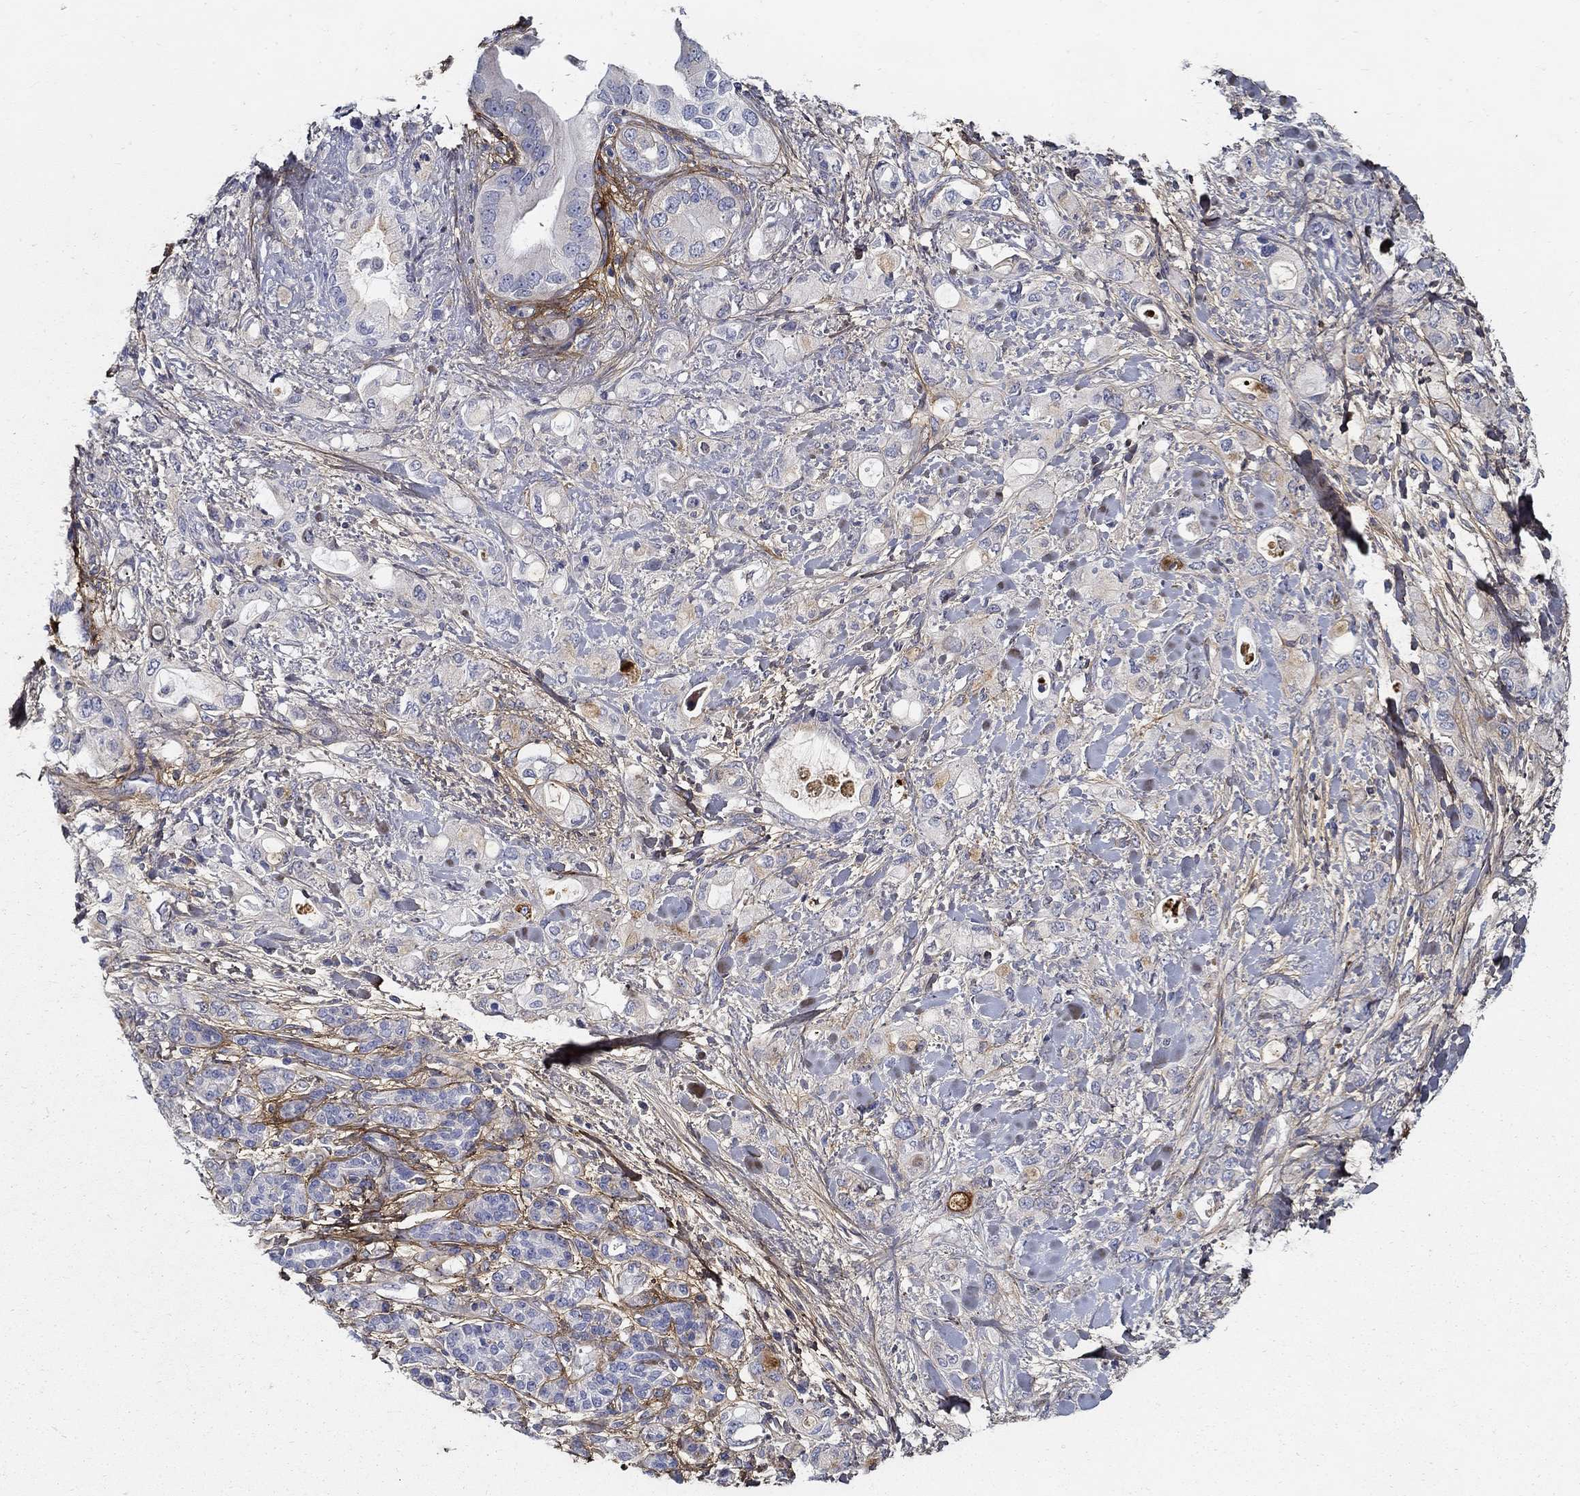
{"staining": {"intensity": "negative", "quantity": "none", "location": "none"}, "tissue": "pancreatic cancer", "cell_type": "Tumor cells", "image_type": "cancer", "snomed": [{"axis": "morphology", "description": "Adenocarcinoma, NOS"}, {"axis": "topography", "description": "Pancreas"}], "caption": "Pancreatic cancer stained for a protein using immunohistochemistry exhibits no positivity tumor cells.", "gene": "TGFBI", "patient": {"sex": "female", "age": 56}}